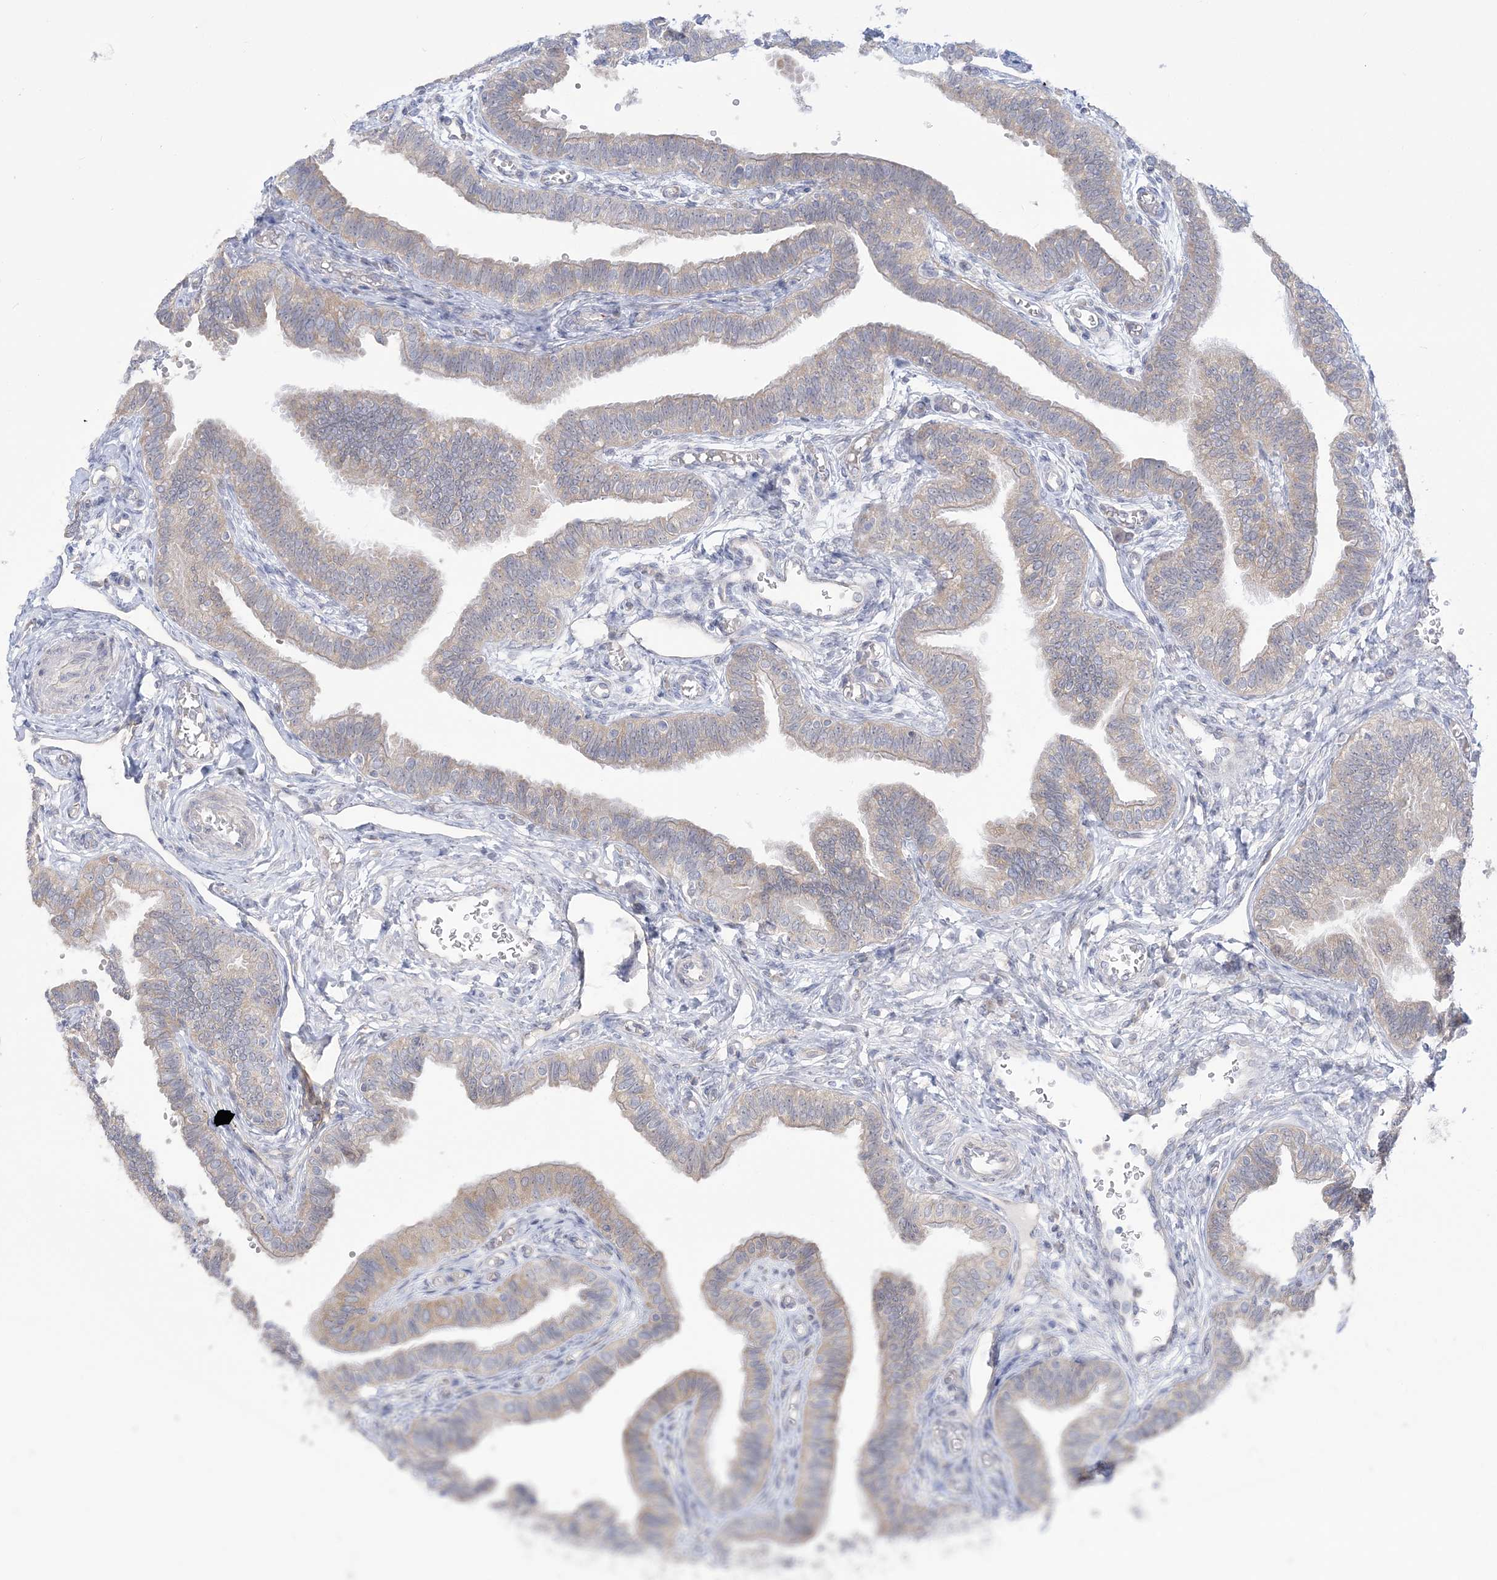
{"staining": {"intensity": "weak", "quantity": "25%-75%", "location": "cytoplasmic/membranous"}, "tissue": "fallopian tube", "cell_type": "Glandular cells", "image_type": "normal", "snomed": [{"axis": "morphology", "description": "Normal tissue, NOS"}, {"axis": "topography", "description": "Fallopian tube"}], "caption": "The photomicrograph reveals a brown stain indicating the presence of a protein in the cytoplasmic/membranous of glandular cells in fallopian tube. (IHC, brightfield microscopy, high magnification).", "gene": "FARSB", "patient": {"sex": "female", "age": 39}}